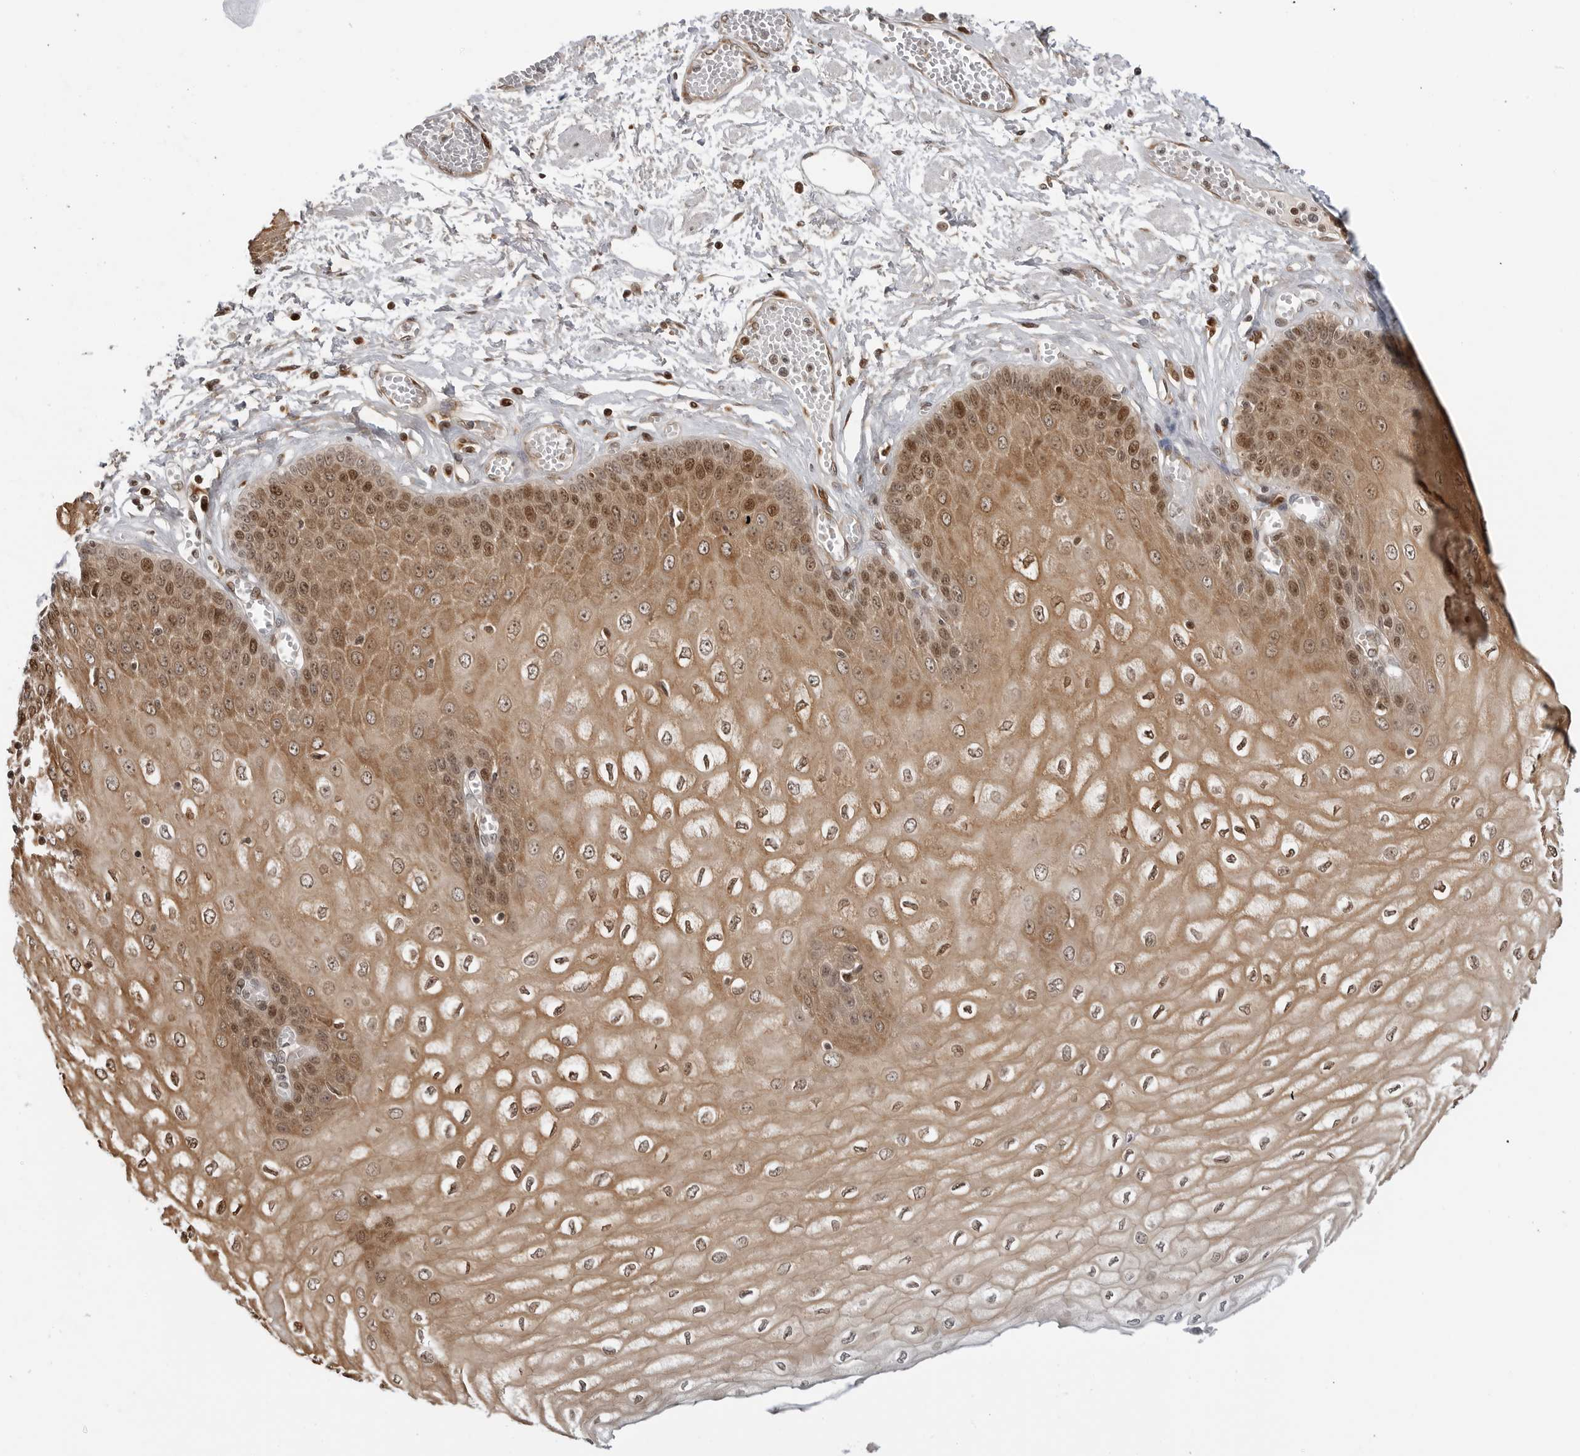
{"staining": {"intensity": "strong", "quantity": ">75%", "location": "cytoplasmic/membranous,nuclear"}, "tissue": "esophagus", "cell_type": "Squamous epithelial cells", "image_type": "normal", "snomed": [{"axis": "morphology", "description": "Normal tissue, NOS"}, {"axis": "topography", "description": "Esophagus"}], "caption": "Benign esophagus exhibits strong cytoplasmic/membranous,nuclear staining in about >75% of squamous epithelial cells The staining is performed using DAB (3,3'-diaminobenzidine) brown chromogen to label protein expression. The nuclei are counter-stained blue using hematoxylin..", "gene": "TIPRL", "patient": {"sex": "male", "age": 60}}